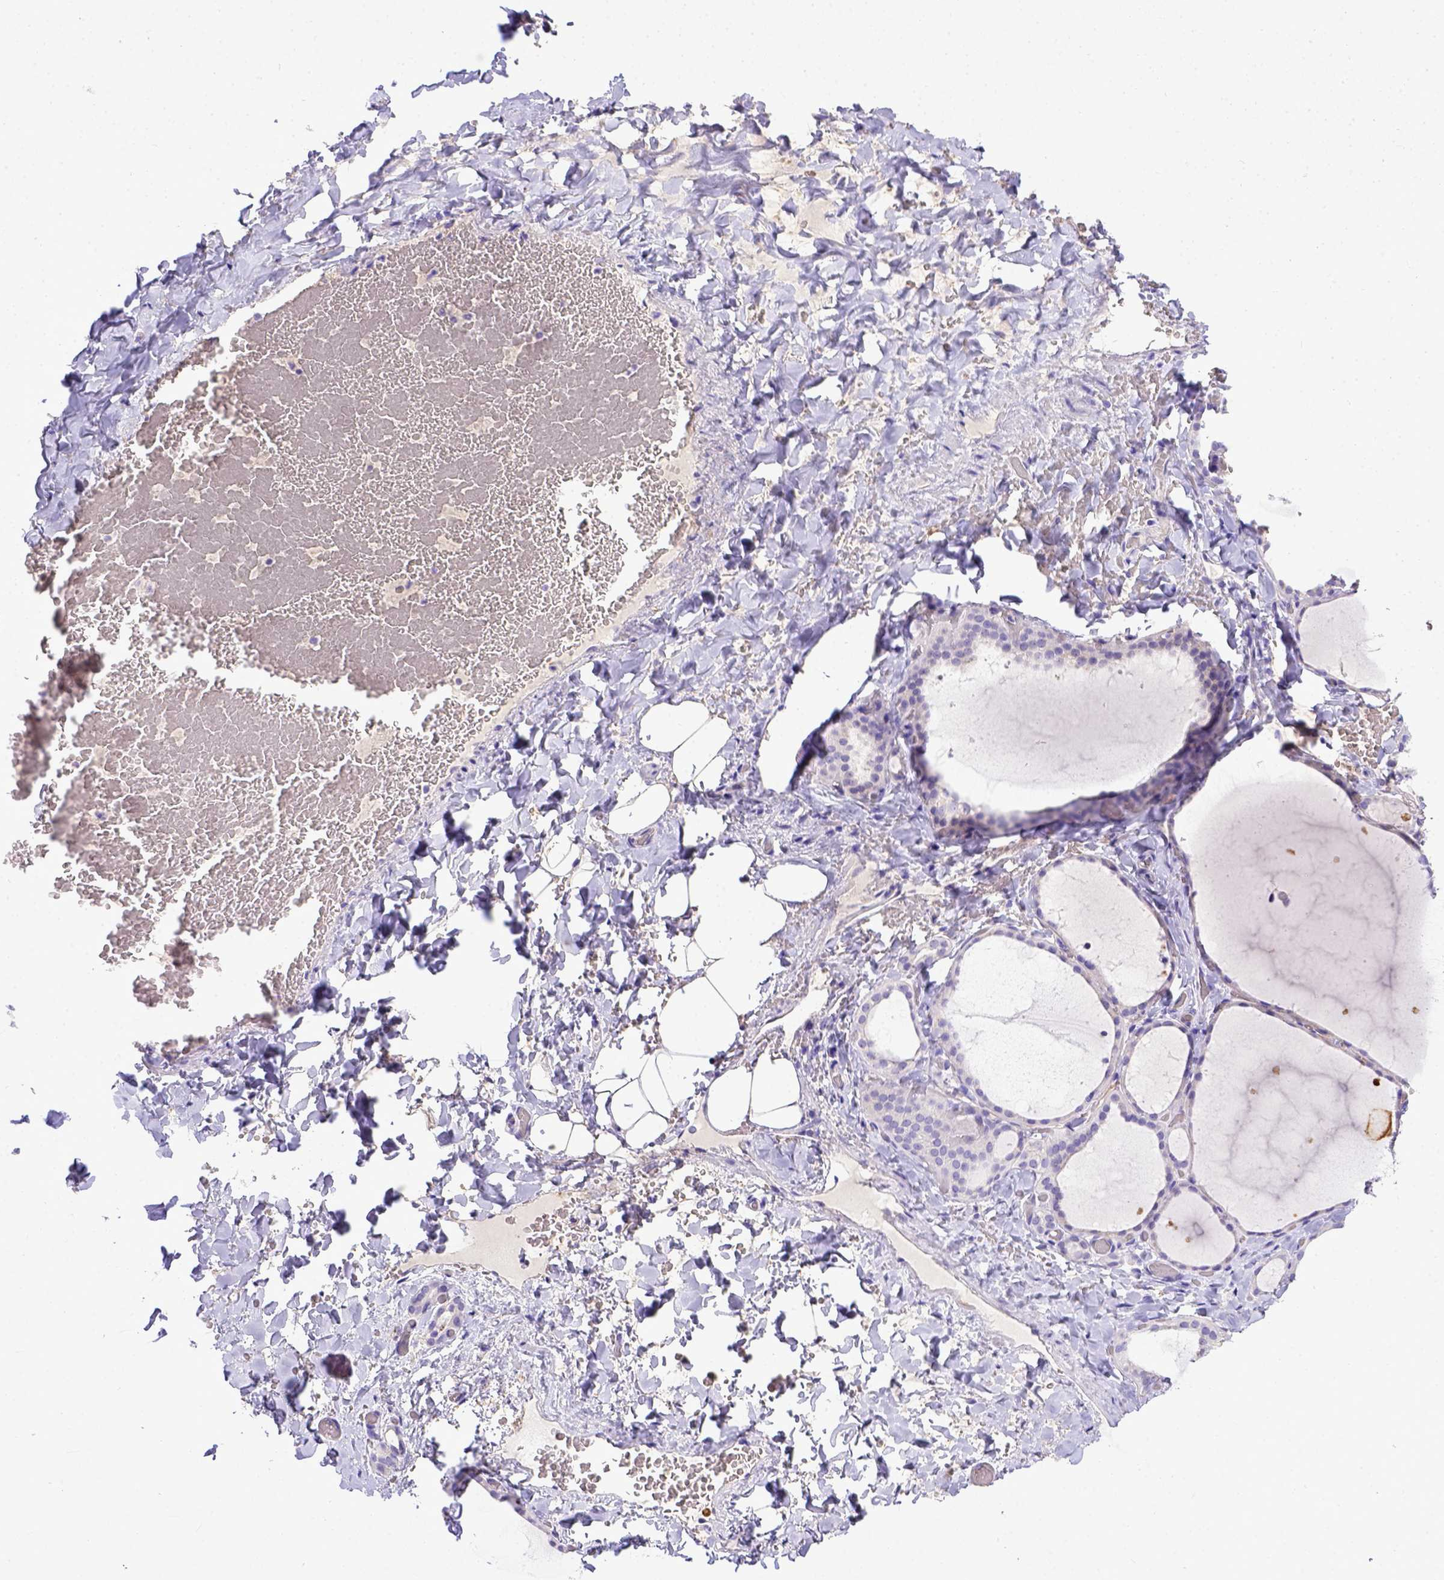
{"staining": {"intensity": "negative", "quantity": "none", "location": "none"}, "tissue": "thyroid gland", "cell_type": "Glandular cells", "image_type": "normal", "snomed": [{"axis": "morphology", "description": "Normal tissue, NOS"}, {"axis": "topography", "description": "Thyroid gland"}], "caption": "IHC photomicrograph of unremarkable thyroid gland stained for a protein (brown), which demonstrates no staining in glandular cells.", "gene": "BTN1A1", "patient": {"sex": "female", "age": 22}}